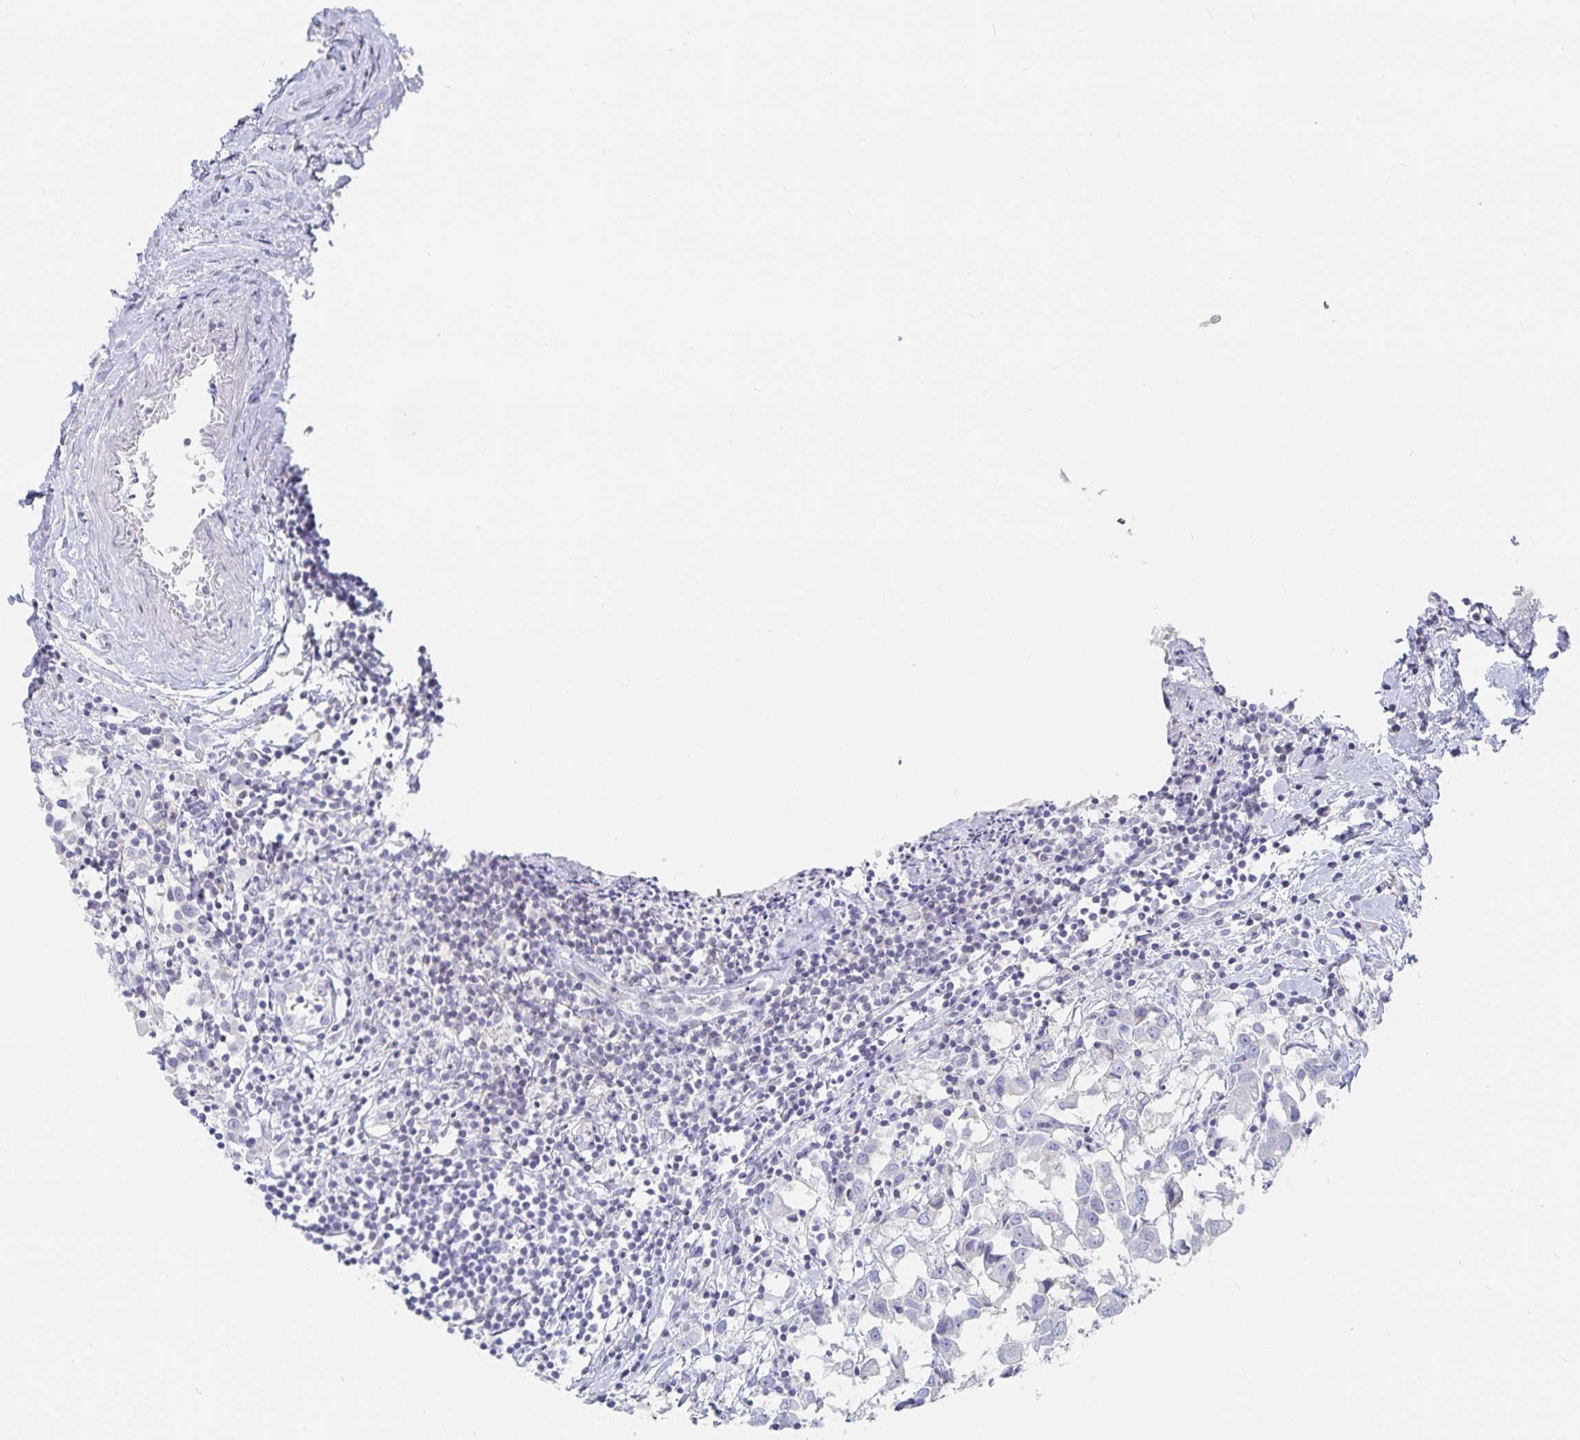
{"staining": {"intensity": "negative", "quantity": "none", "location": "none"}, "tissue": "breast cancer", "cell_type": "Tumor cells", "image_type": "cancer", "snomed": [{"axis": "morphology", "description": "Duct carcinoma"}, {"axis": "topography", "description": "Breast"}], "caption": "The photomicrograph shows no significant staining in tumor cells of breast cancer.", "gene": "SFTPA1", "patient": {"sex": "female", "age": 61}}